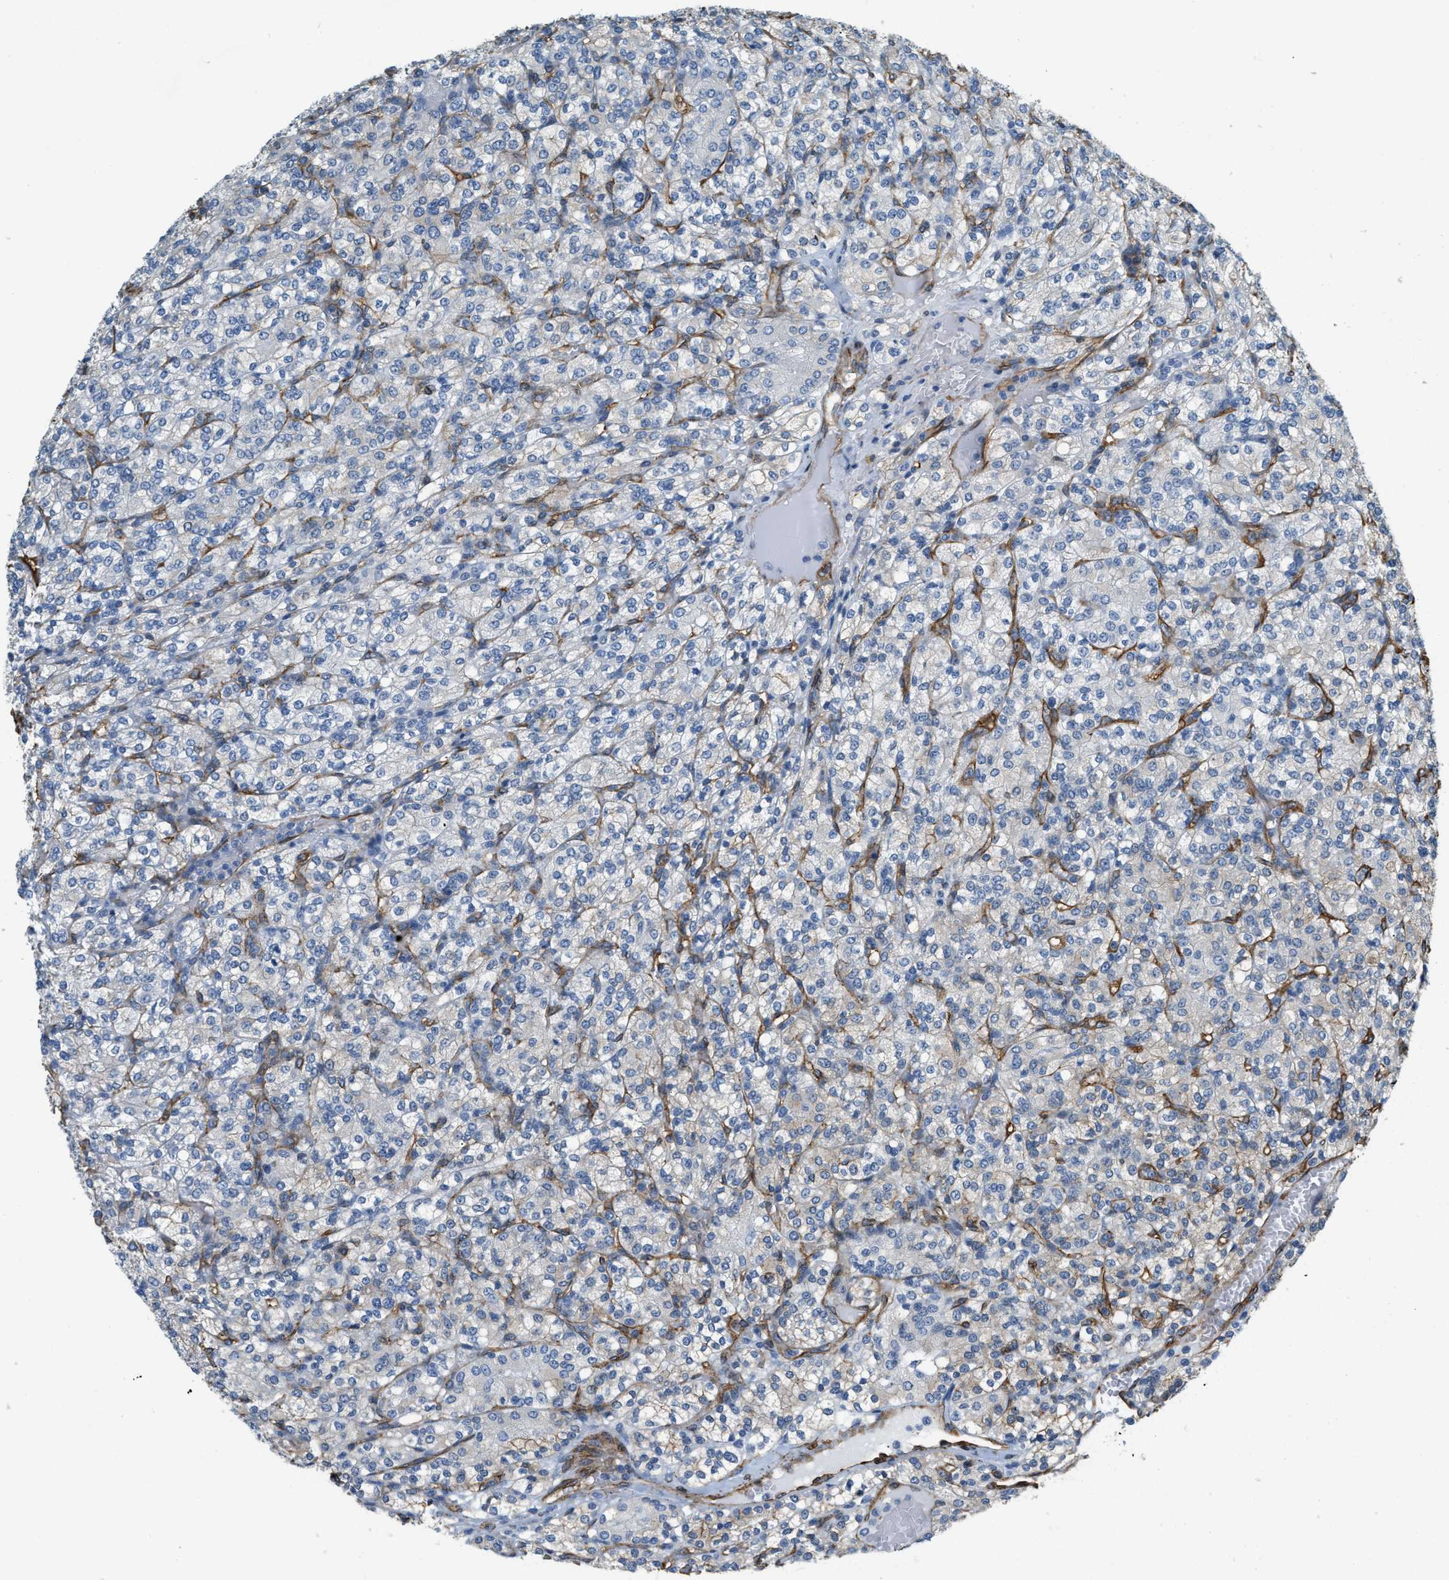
{"staining": {"intensity": "negative", "quantity": "none", "location": "none"}, "tissue": "renal cancer", "cell_type": "Tumor cells", "image_type": "cancer", "snomed": [{"axis": "morphology", "description": "Adenocarcinoma, NOS"}, {"axis": "topography", "description": "Kidney"}], "caption": "IHC histopathology image of neoplastic tissue: human renal cancer stained with DAB exhibits no significant protein staining in tumor cells.", "gene": "TMEM43", "patient": {"sex": "male", "age": 77}}